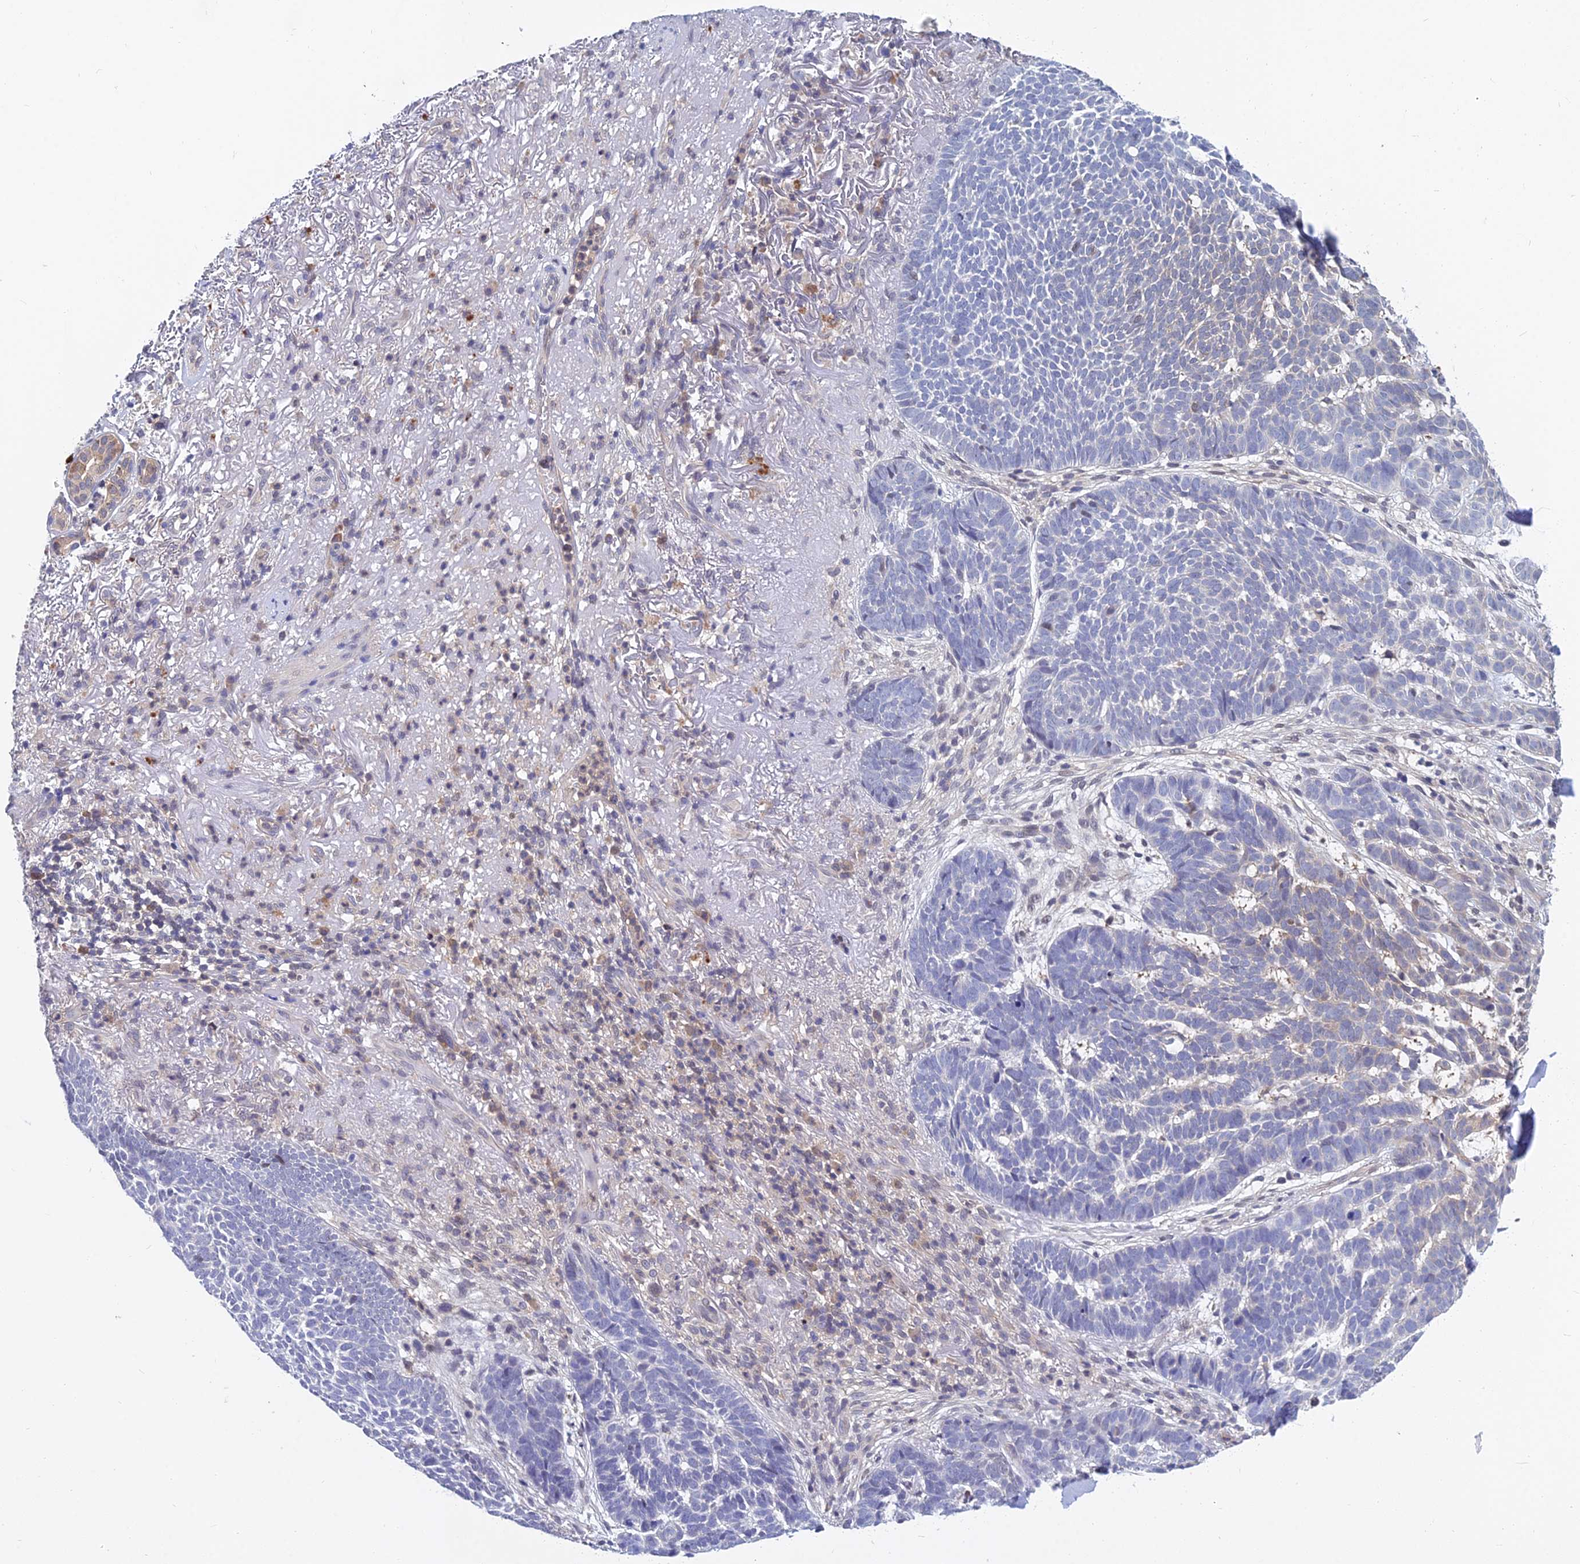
{"staining": {"intensity": "negative", "quantity": "none", "location": "none"}, "tissue": "skin cancer", "cell_type": "Tumor cells", "image_type": "cancer", "snomed": [{"axis": "morphology", "description": "Basal cell carcinoma"}, {"axis": "topography", "description": "Skin"}], "caption": "This photomicrograph is of skin cancer (basal cell carcinoma) stained with IHC to label a protein in brown with the nuclei are counter-stained blue. There is no staining in tumor cells.", "gene": "B3GALT4", "patient": {"sex": "female", "age": 78}}